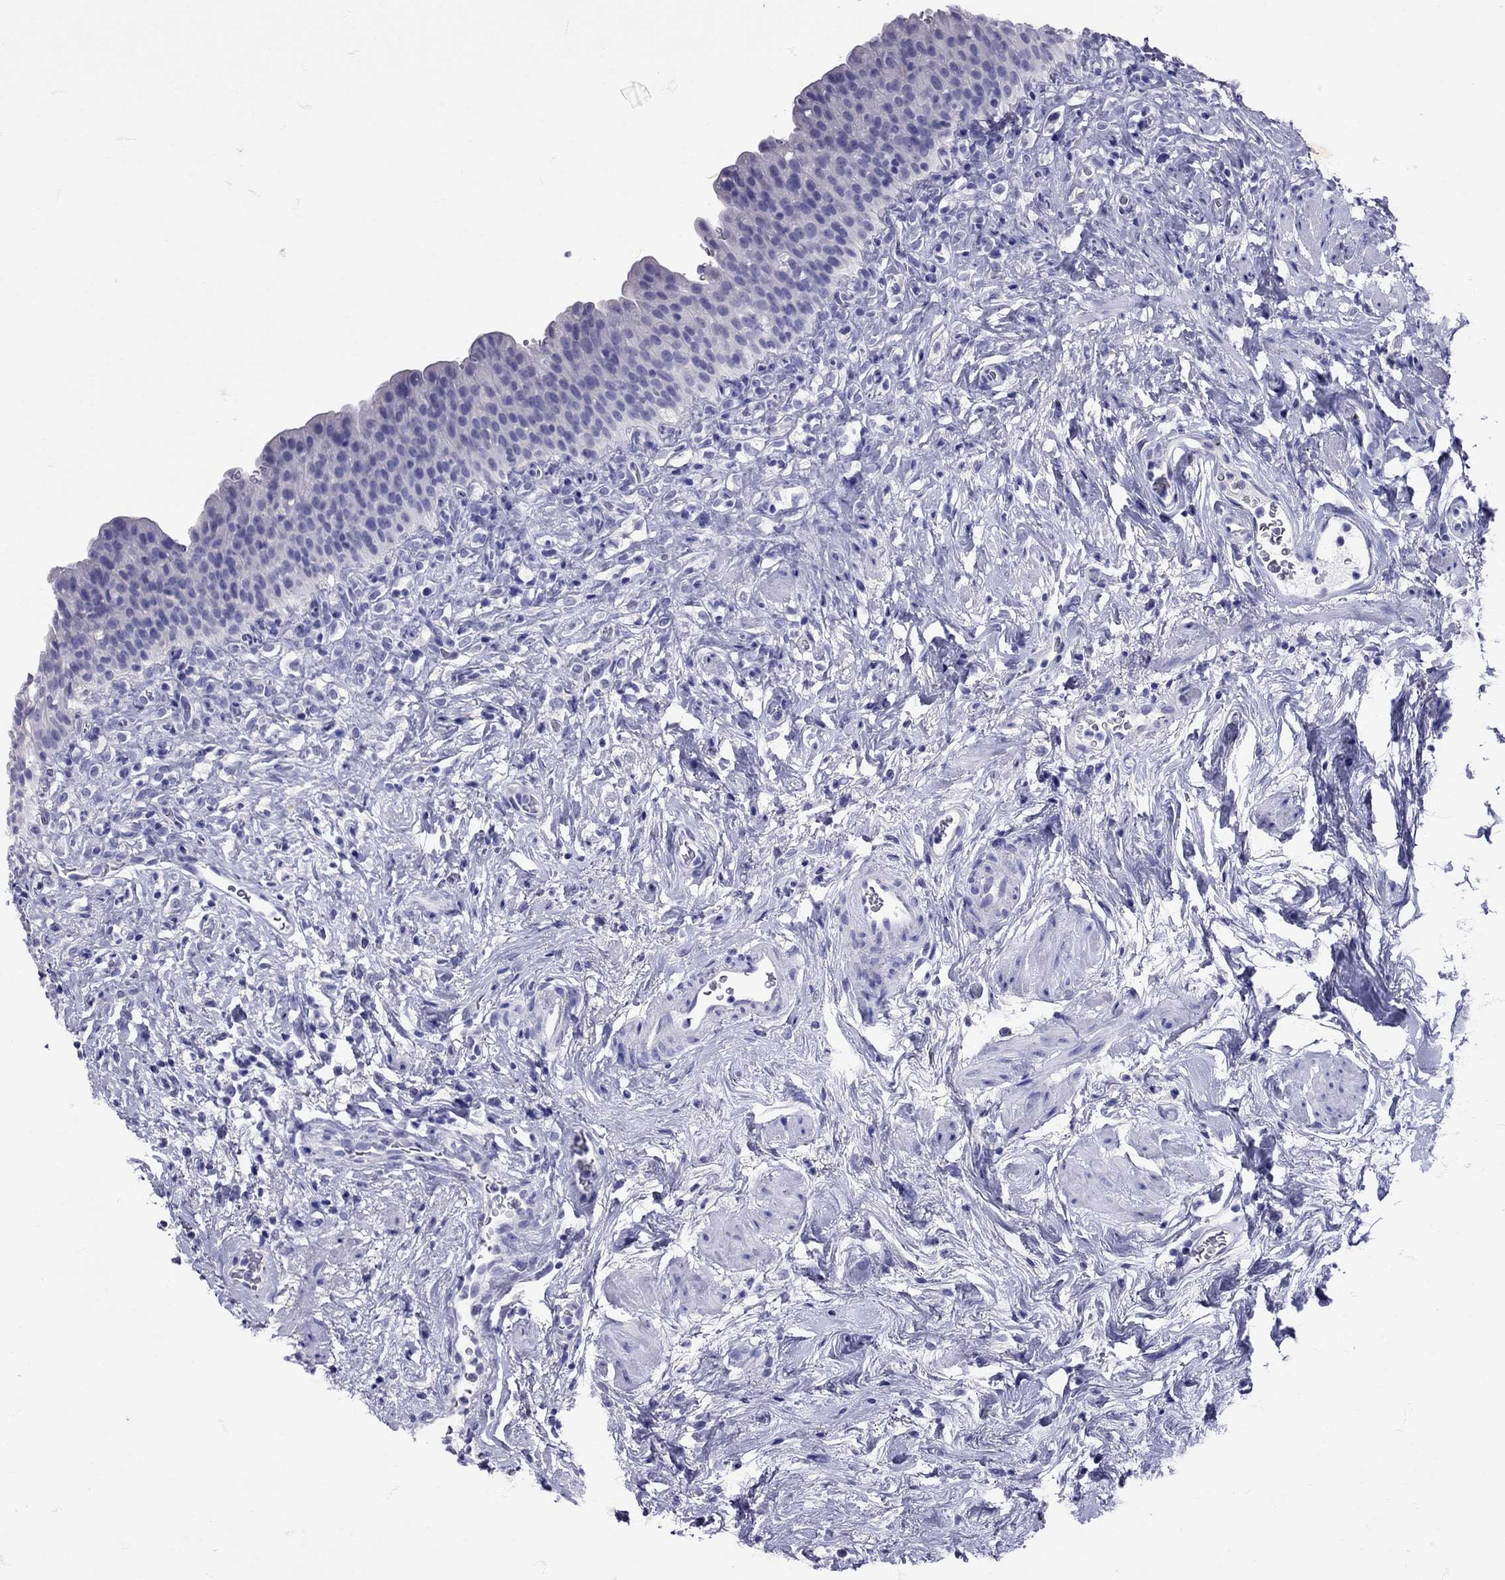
{"staining": {"intensity": "negative", "quantity": "none", "location": "none"}, "tissue": "urinary bladder", "cell_type": "Urothelial cells", "image_type": "normal", "snomed": [{"axis": "morphology", "description": "Normal tissue, NOS"}, {"axis": "topography", "description": "Urinary bladder"}], "caption": "Urothelial cells show no significant positivity in unremarkable urinary bladder.", "gene": "AVP", "patient": {"sex": "male", "age": 76}}